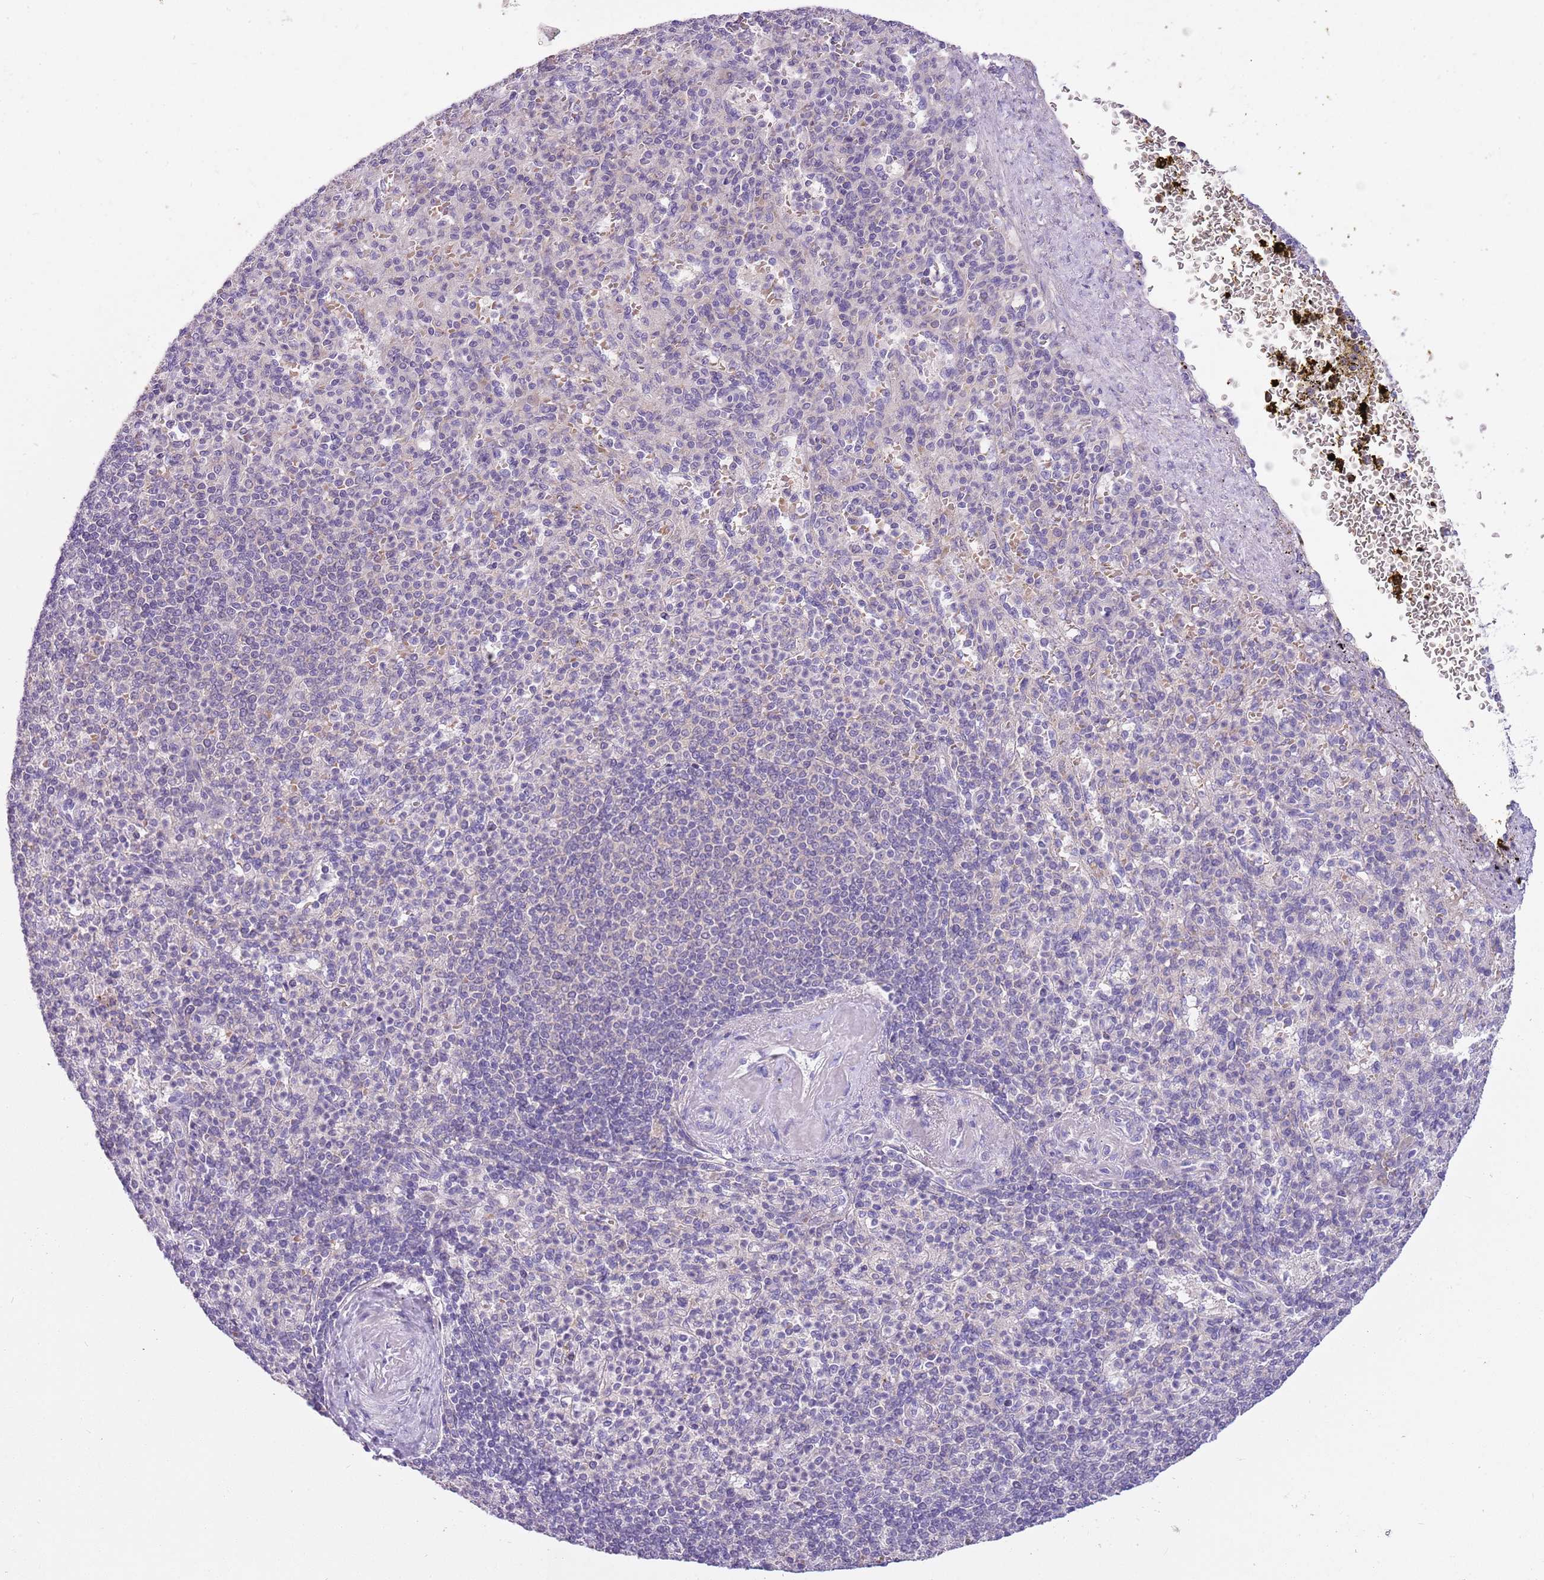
{"staining": {"intensity": "negative", "quantity": "none", "location": "none"}, "tissue": "spleen", "cell_type": "Cells in red pulp", "image_type": "normal", "snomed": [{"axis": "morphology", "description": "Normal tissue, NOS"}, {"axis": "topography", "description": "Spleen"}], "caption": "IHC histopathology image of benign spleen stained for a protein (brown), which displays no expression in cells in red pulp. (DAB immunohistochemistry (IHC), high magnification).", "gene": "CFAP73", "patient": {"sex": "female", "age": 74}}